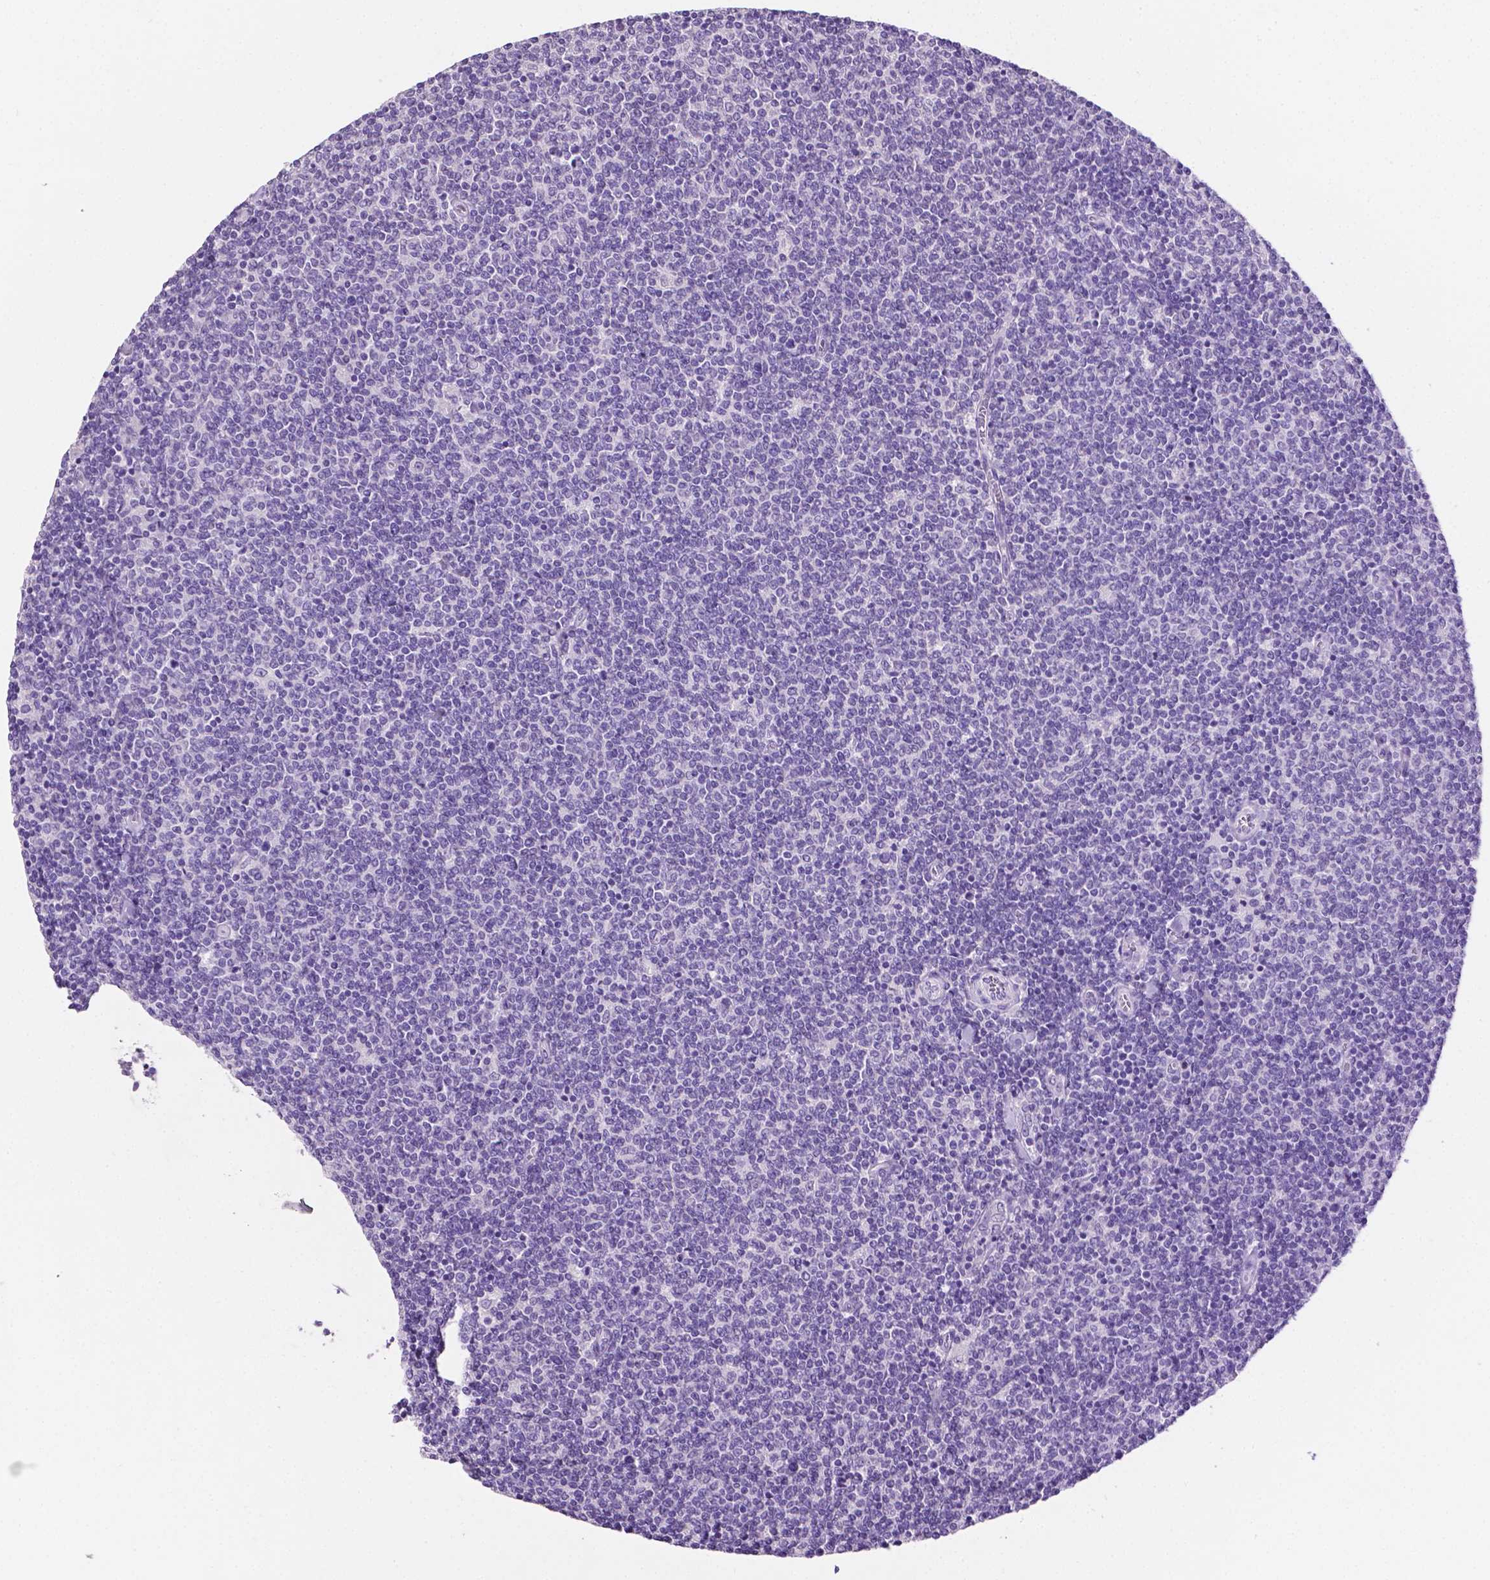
{"staining": {"intensity": "negative", "quantity": "none", "location": "none"}, "tissue": "lymphoma", "cell_type": "Tumor cells", "image_type": "cancer", "snomed": [{"axis": "morphology", "description": "Malignant lymphoma, non-Hodgkin's type, Low grade"}, {"axis": "topography", "description": "Lymph node"}], "caption": "DAB (3,3'-diaminobenzidine) immunohistochemical staining of lymphoma shows no significant staining in tumor cells.", "gene": "TACSTD2", "patient": {"sex": "male", "age": 52}}